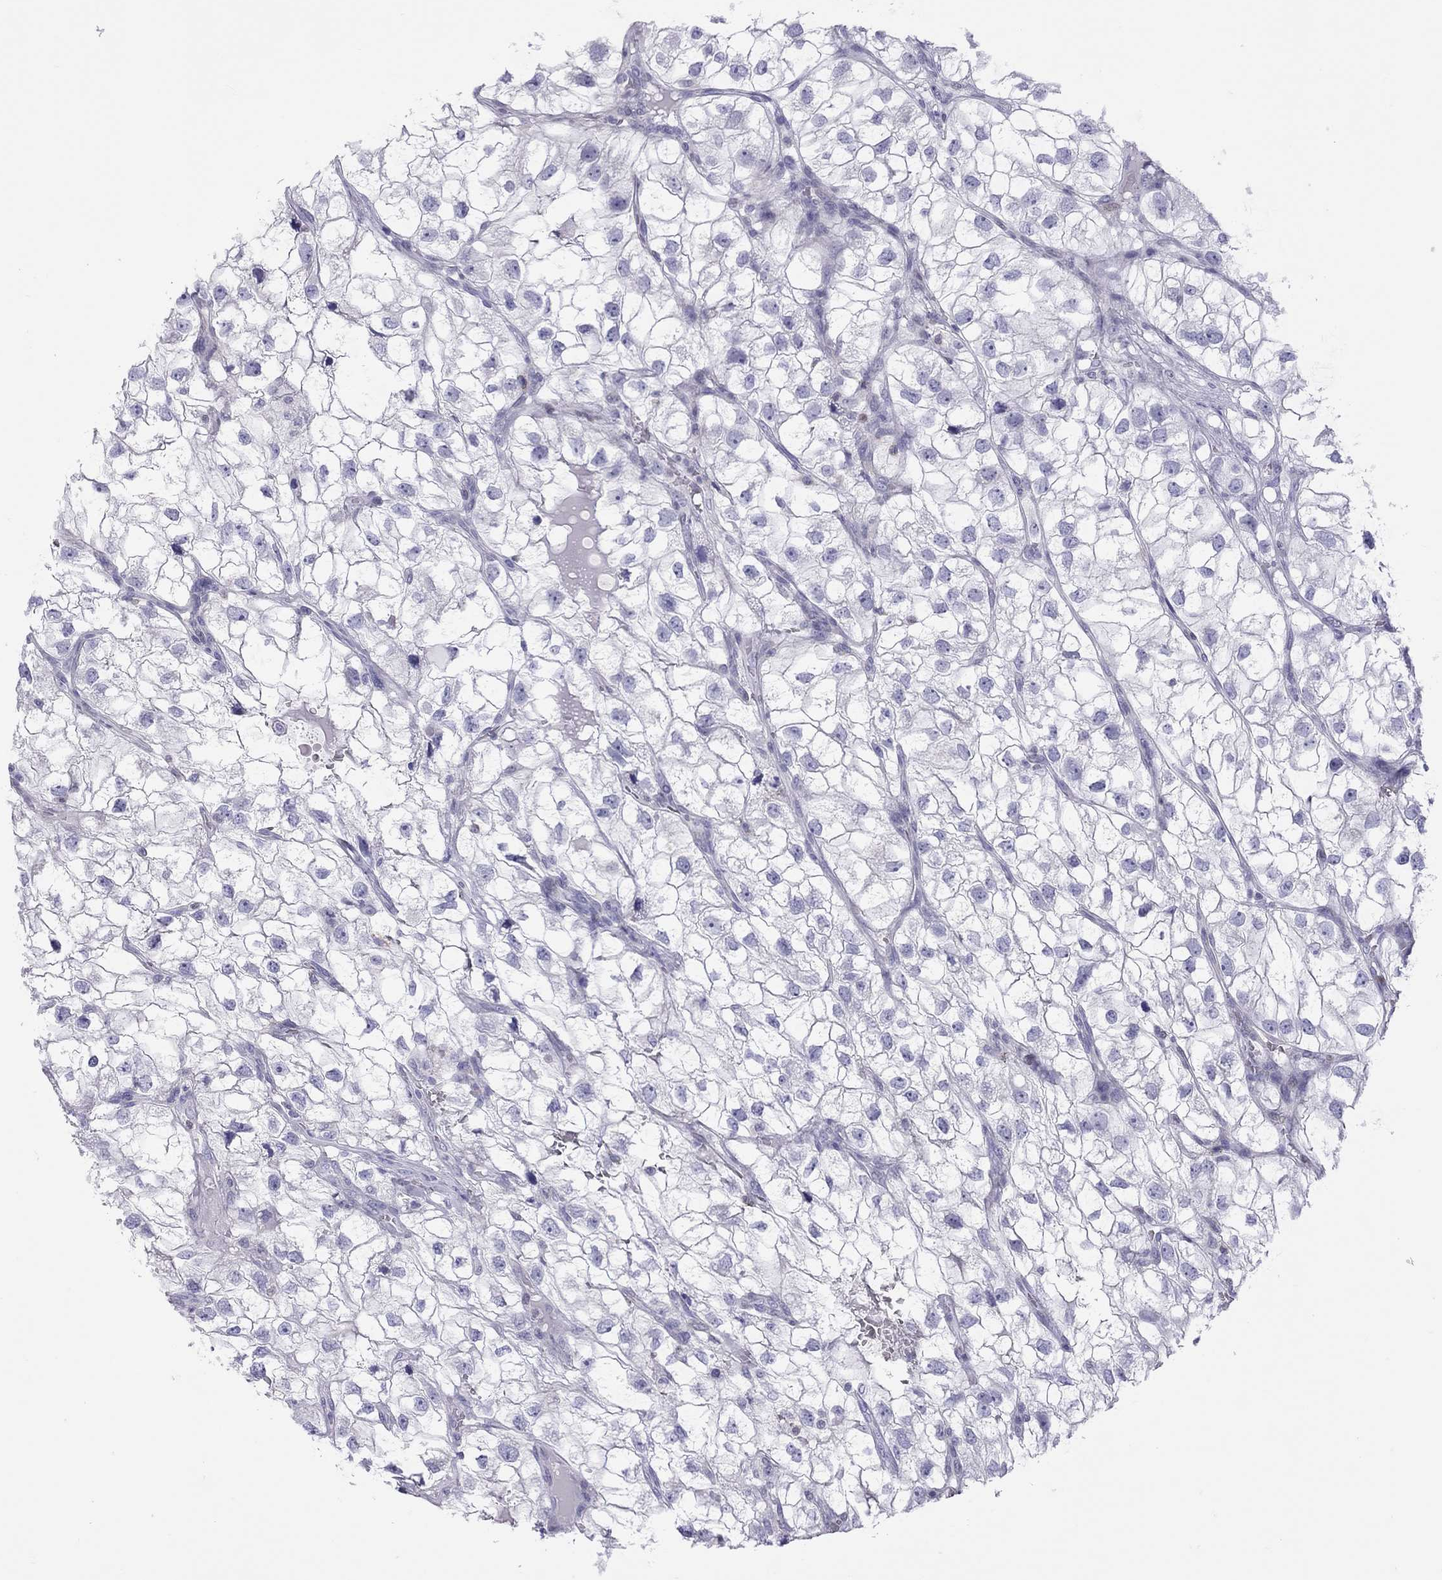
{"staining": {"intensity": "negative", "quantity": "none", "location": "none"}, "tissue": "renal cancer", "cell_type": "Tumor cells", "image_type": "cancer", "snomed": [{"axis": "morphology", "description": "Adenocarcinoma, NOS"}, {"axis": "topography", "description": "Kidney"}], "caption": "This is a histopathology image of immunohistochemistry staining of renal cancer (adenocarcinoma), which shows no positivity in tumor cells. (Brightfield microscopy of DAB immunohistochemistry at high magnification).", "gene": "STAG3", "patient": {"sex": "male", "age": 59}}